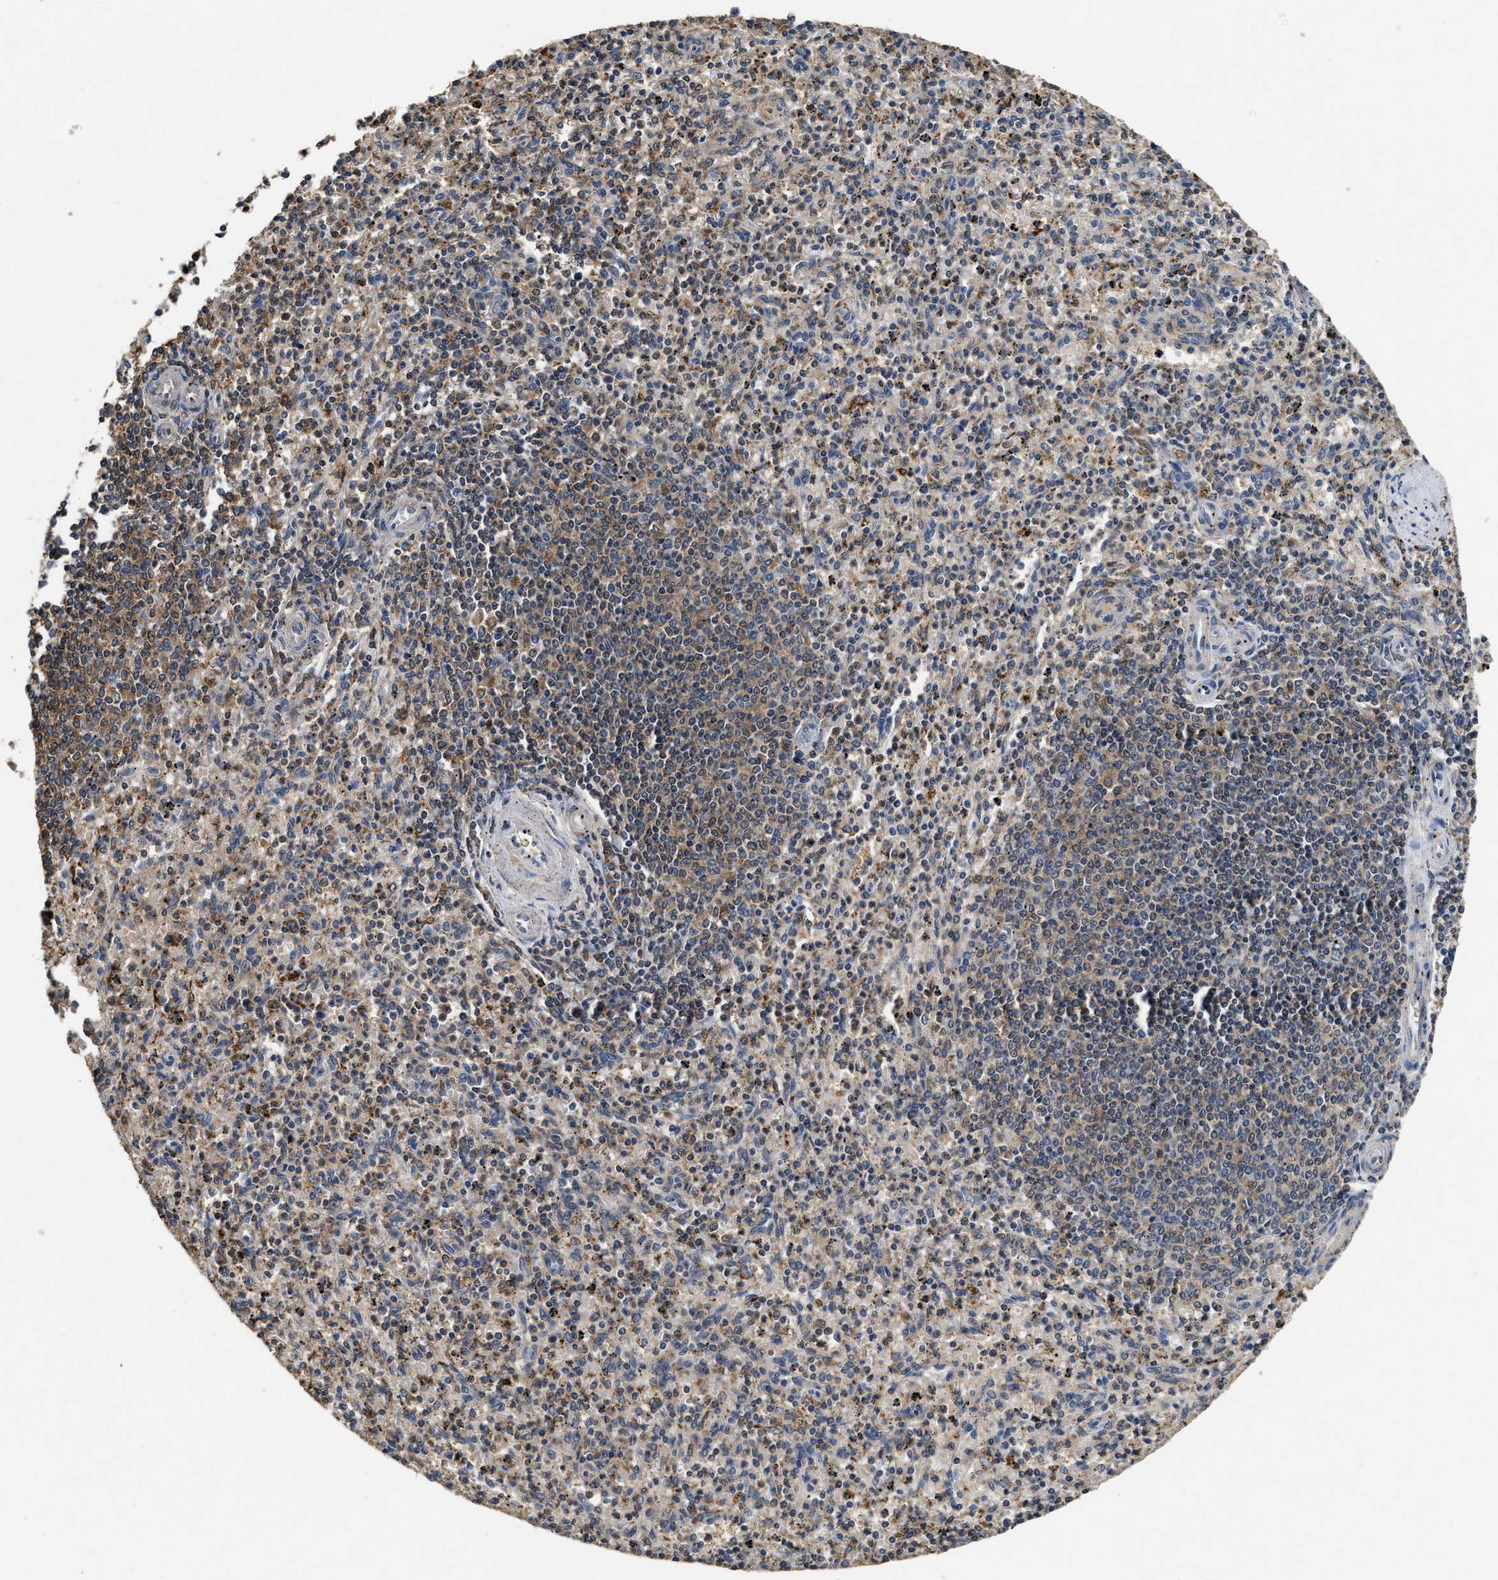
{"staining": {"intensity": "weak", "quantity": "25%-75%", "location": "cytoplasmic/membranous"}, "tissue": "spleen", "cell_type": "Cells in red pulp", "image_type": "normal", "snomed": [{"axis": "morphology", "description": "Normal tissue, NOS"}, {"axis": "topography", "description": "Spleen"}], "caption": "IHC of normal spleen demonstrates low levels of weak cytoplasmic/membranous expression in approximately 25%-75% of cells in red pulp. (DAB IHC, brown staining for protein, blue staining for nuclei).", "gene": "ACAT2", "patient": {"sex": "male", "age": 72}}